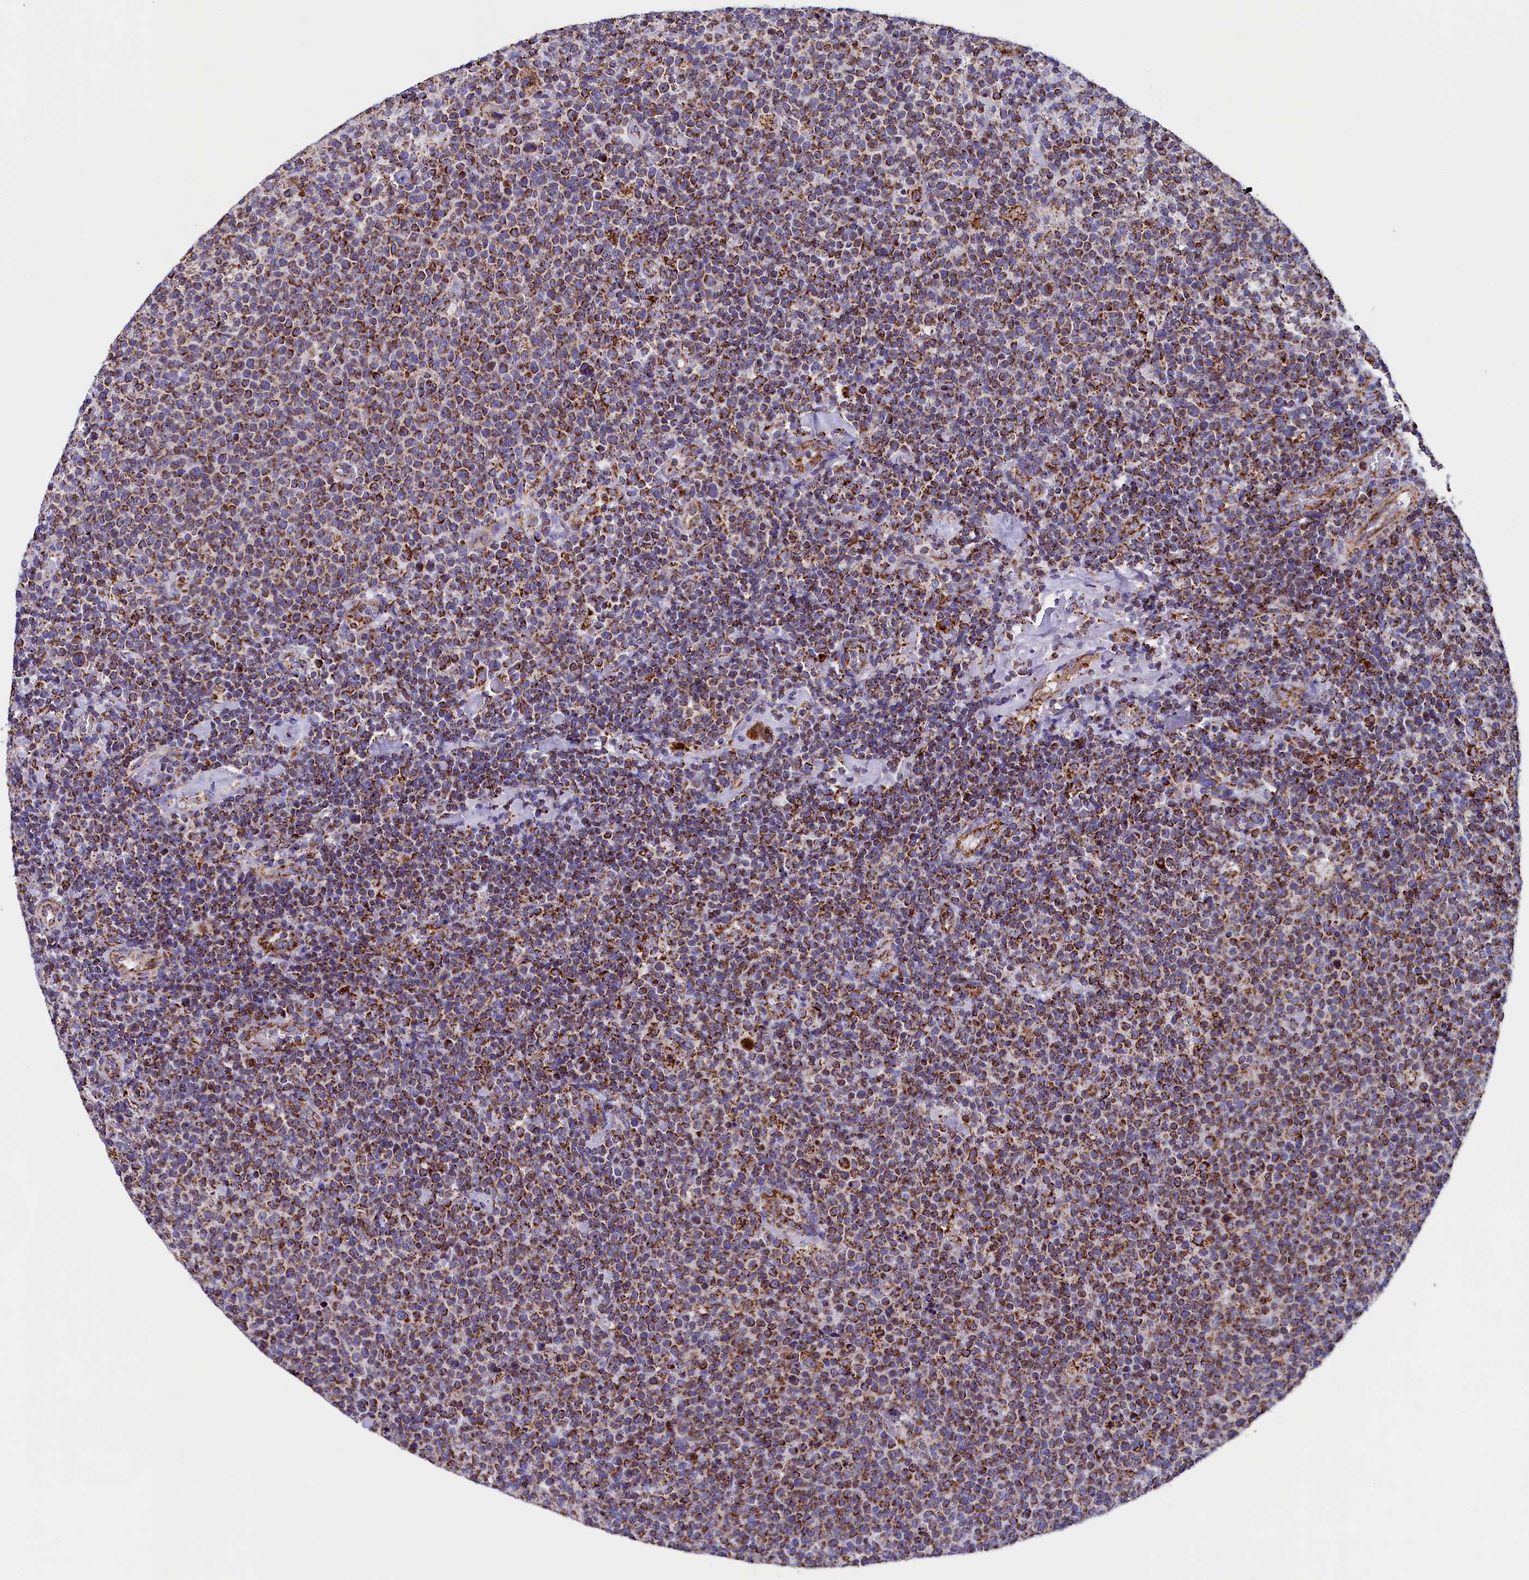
{"staining": {"intensity": "strong", "quantity": ">75%", "location": "cytoplasmic/membranous"}, "tissue": "lymphoma", "cell_type": "Tumor cells", "image_type": "cancer", "snomed": [{"axis": "morphology", "description": "Malignant lymphoma, non-Hodgkin's type, High grade"}, {"axis": "topography", "description": "Lymph node"}], "caption": "Immunohistochemical staining of high-grade malignant lymphoma, non-Hodgkin's type demonstrates high levels of strong cytoplasmic/membranous protein expression in about >75% of tumor cells.", "gene": "SLC39A3", "patient": {"sex": "male", "age": 61}}